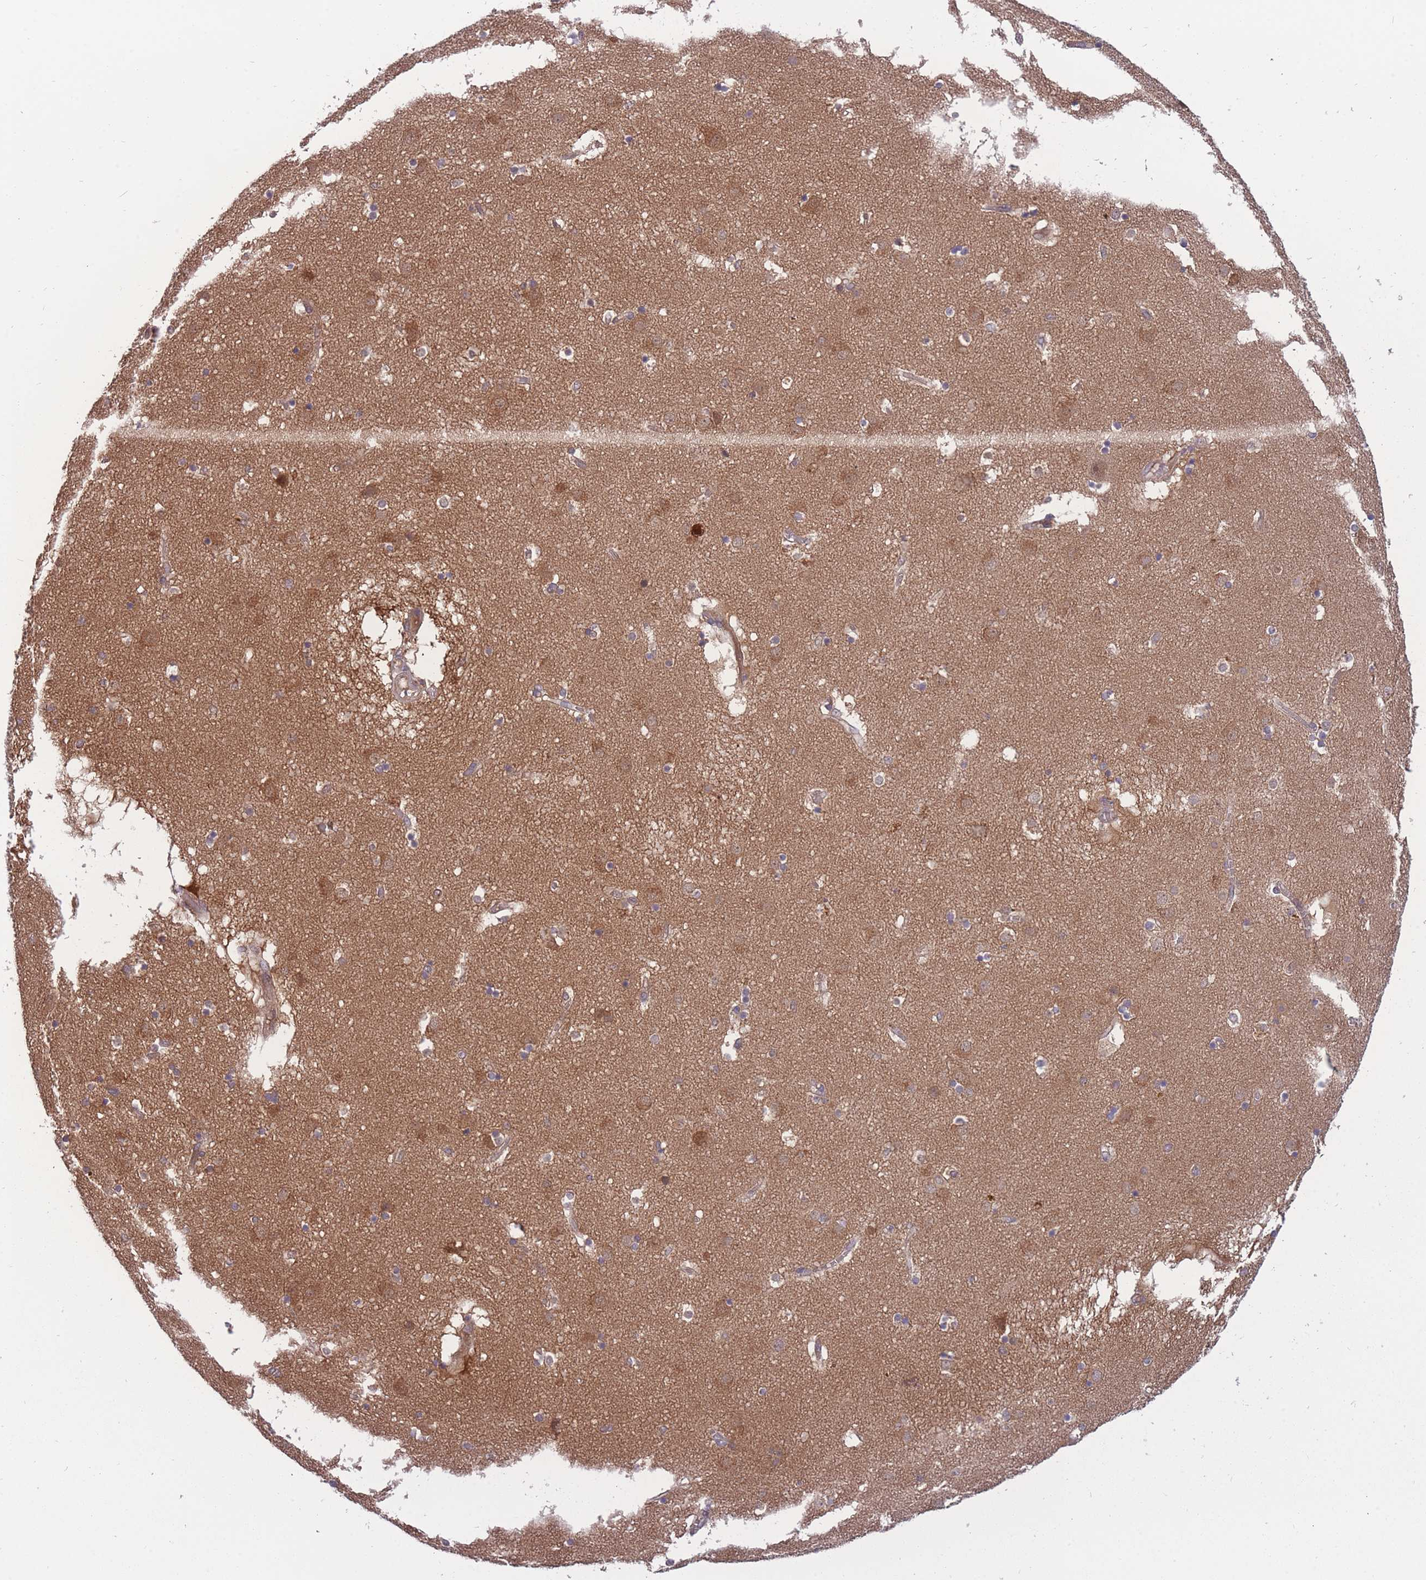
{"staining": {"intensity": "negative", "quantity": "none", "location": "none"}, "tissue": "caudate", "cell_type": "Glial cells", "image_type": "normal", "snomed": [{"axis": "morphology", "description": "Normal tissue, NOS"}, {"axis": "topography", "description": "Lateral ventricle wall"}], "caption": "Micrograph shows no significant protein staining in glial cells of normal caudate.", "gene": "UBE2NL", "patient": {"sex": "male", "age": 70}}